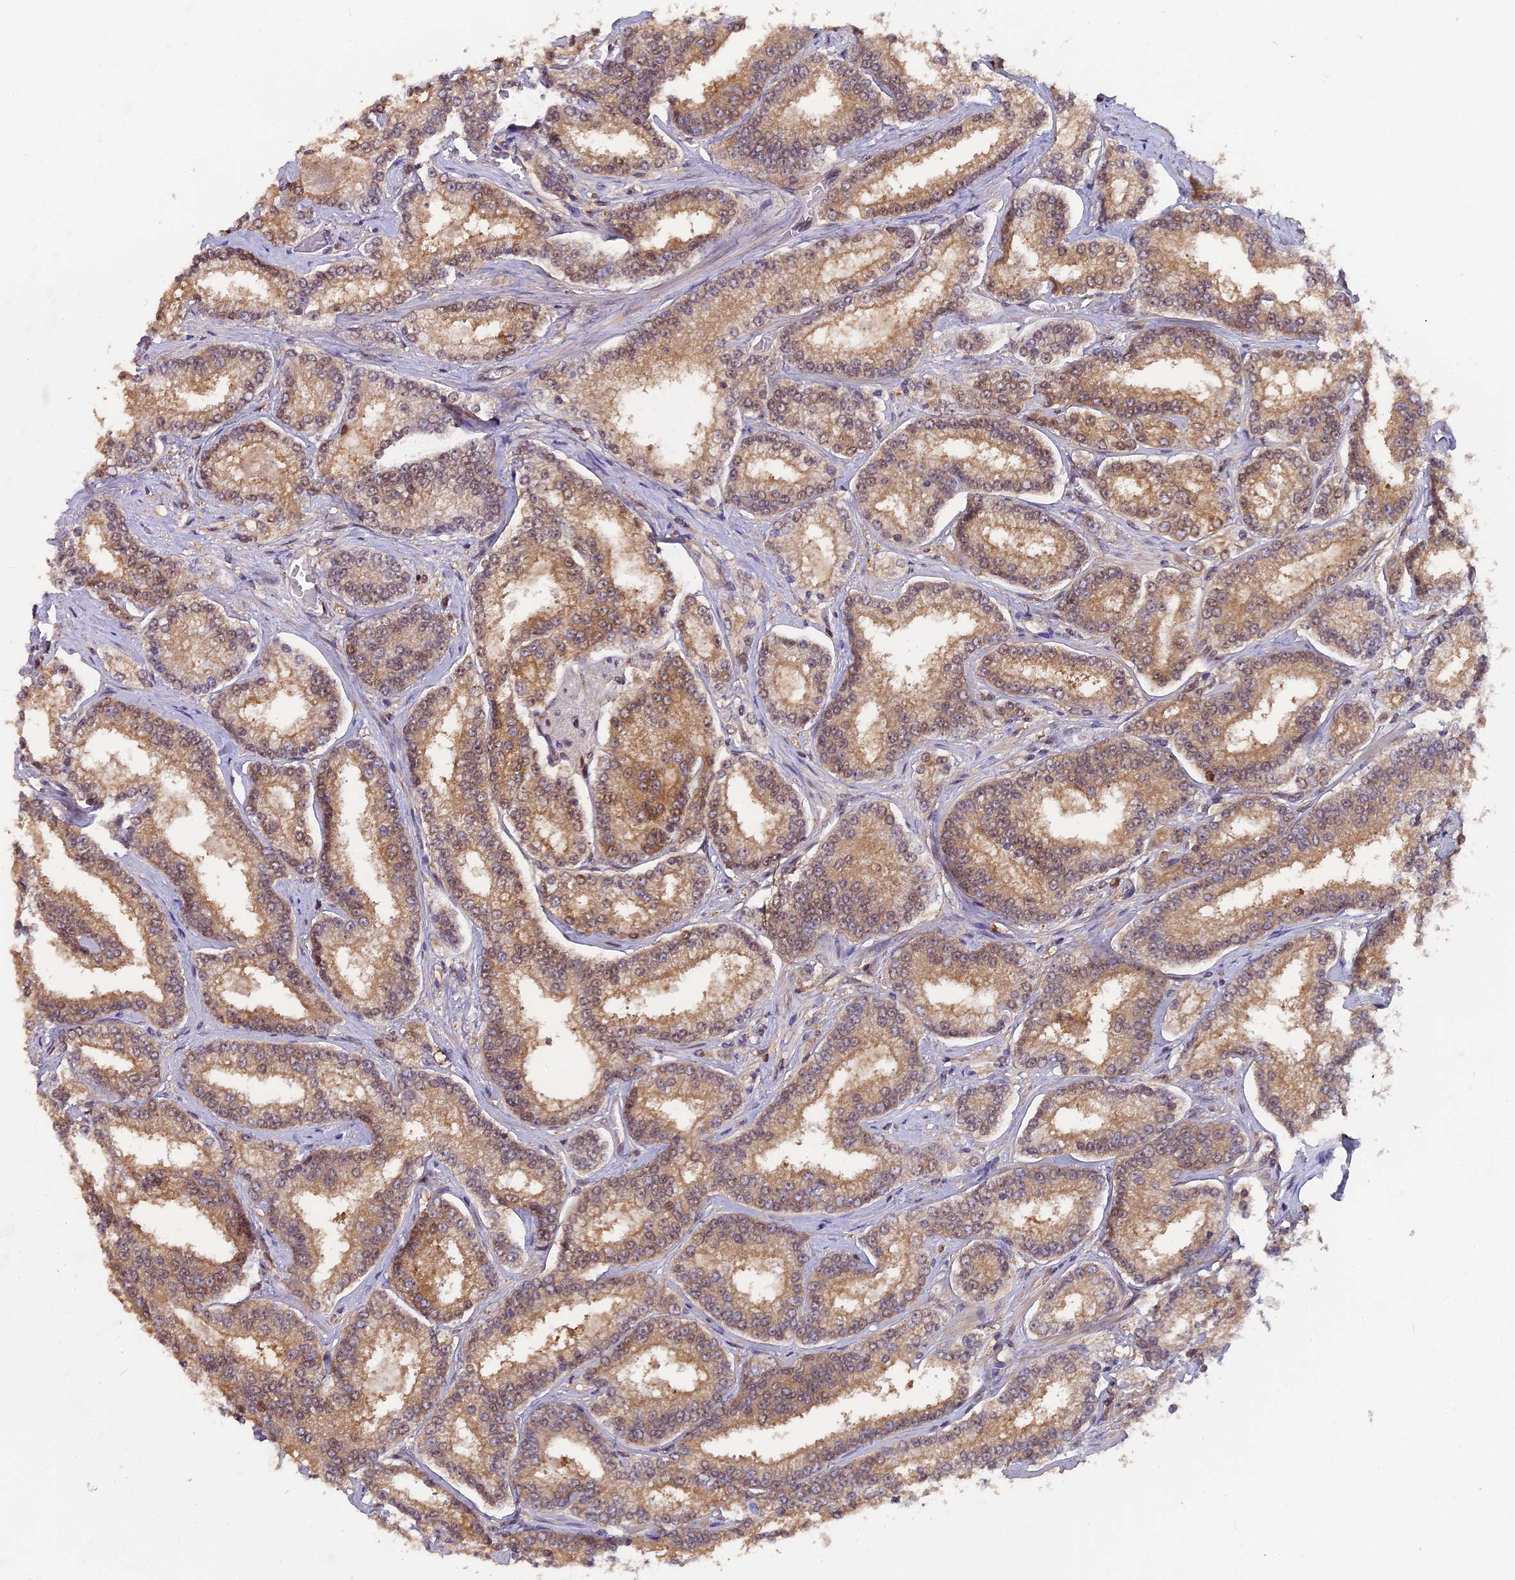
{"staining": {"intensity": "moderate", "quantity": ">75%", "location": "cytoplasmic/membranous"}, "tissue": "prostate cancer", "cell_type": "Tumor cells", "image_type": "cancer", "snomed": [{"axis": "morphology", "description": "Normal tissue, NOS"}, {"axis": "morphology", "description": "Adenocarcinoma, High grade"}, {"axis": "topography", "description": "Prostate"}], "caption": "Prostate cancer stained with IHC displays moderate cytoplasmic/membranous expression in about >75% of tumor cells. The staining was performed using DAB to visualize the protein expression in brown, while the nuclei were stained in blue with hematoxylin (Magnification: 20x).", "gene": "FAM118B", "patient": {"sex": "male", "age": 83}}